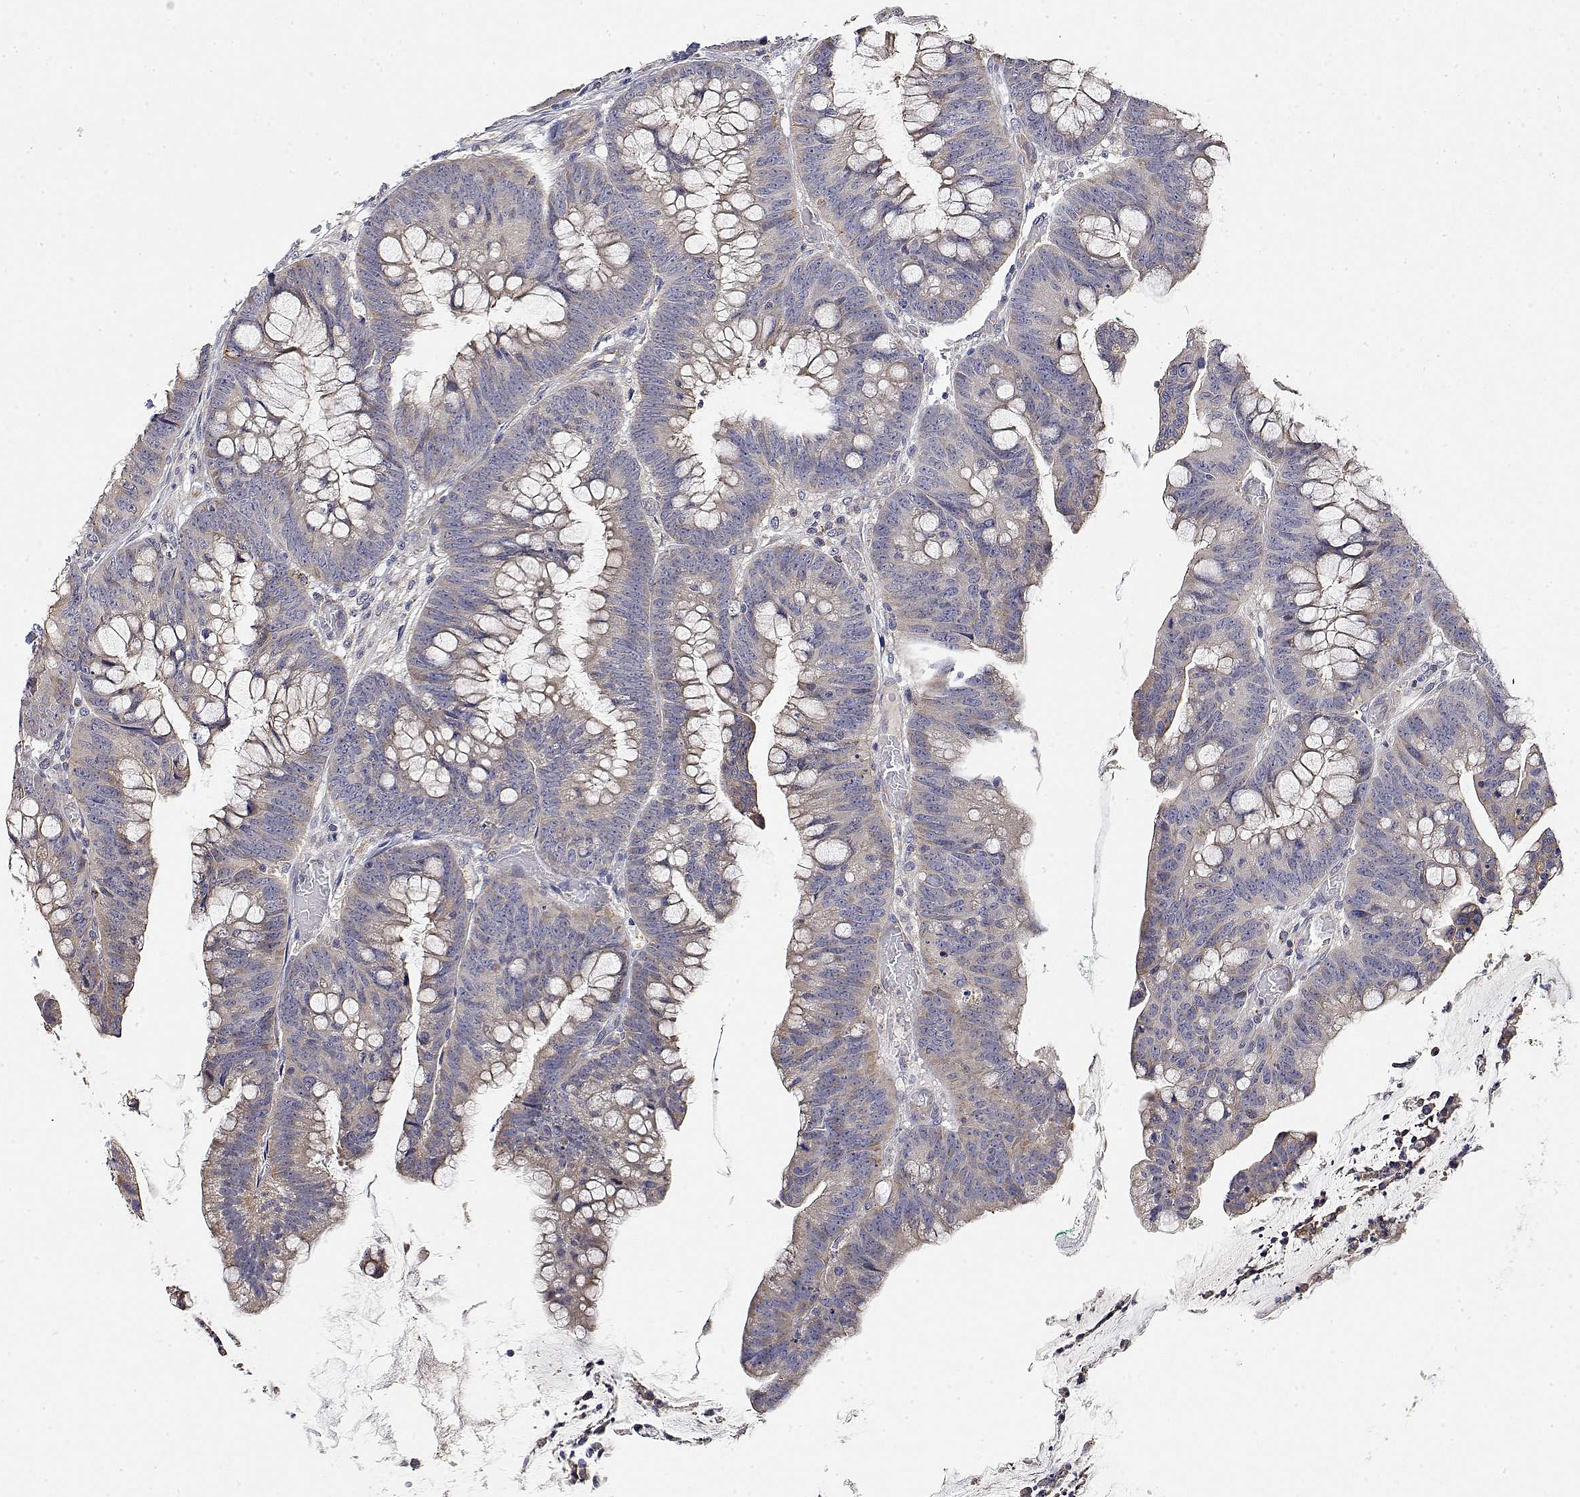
{"staining": {"intensity": "weak", "quantity": "<25%", "location": "cytoplasmic/membranous"}, "tissue": "colorectal cancer", "cell_type": "Tumor cells", "image_type": "cancer", "snomed": [{"axis": "morphology", "description": "Adenocarcinoma, NOS"}, {"axis": "topography", "description": "Colon"}], "caption": "Colorectal cancer (adenocarcinoma) stained for a protein using IHC displays no expression tumor cells.", "gene": "LONRF3", "patient": {"sex": "male", "age": 62}}